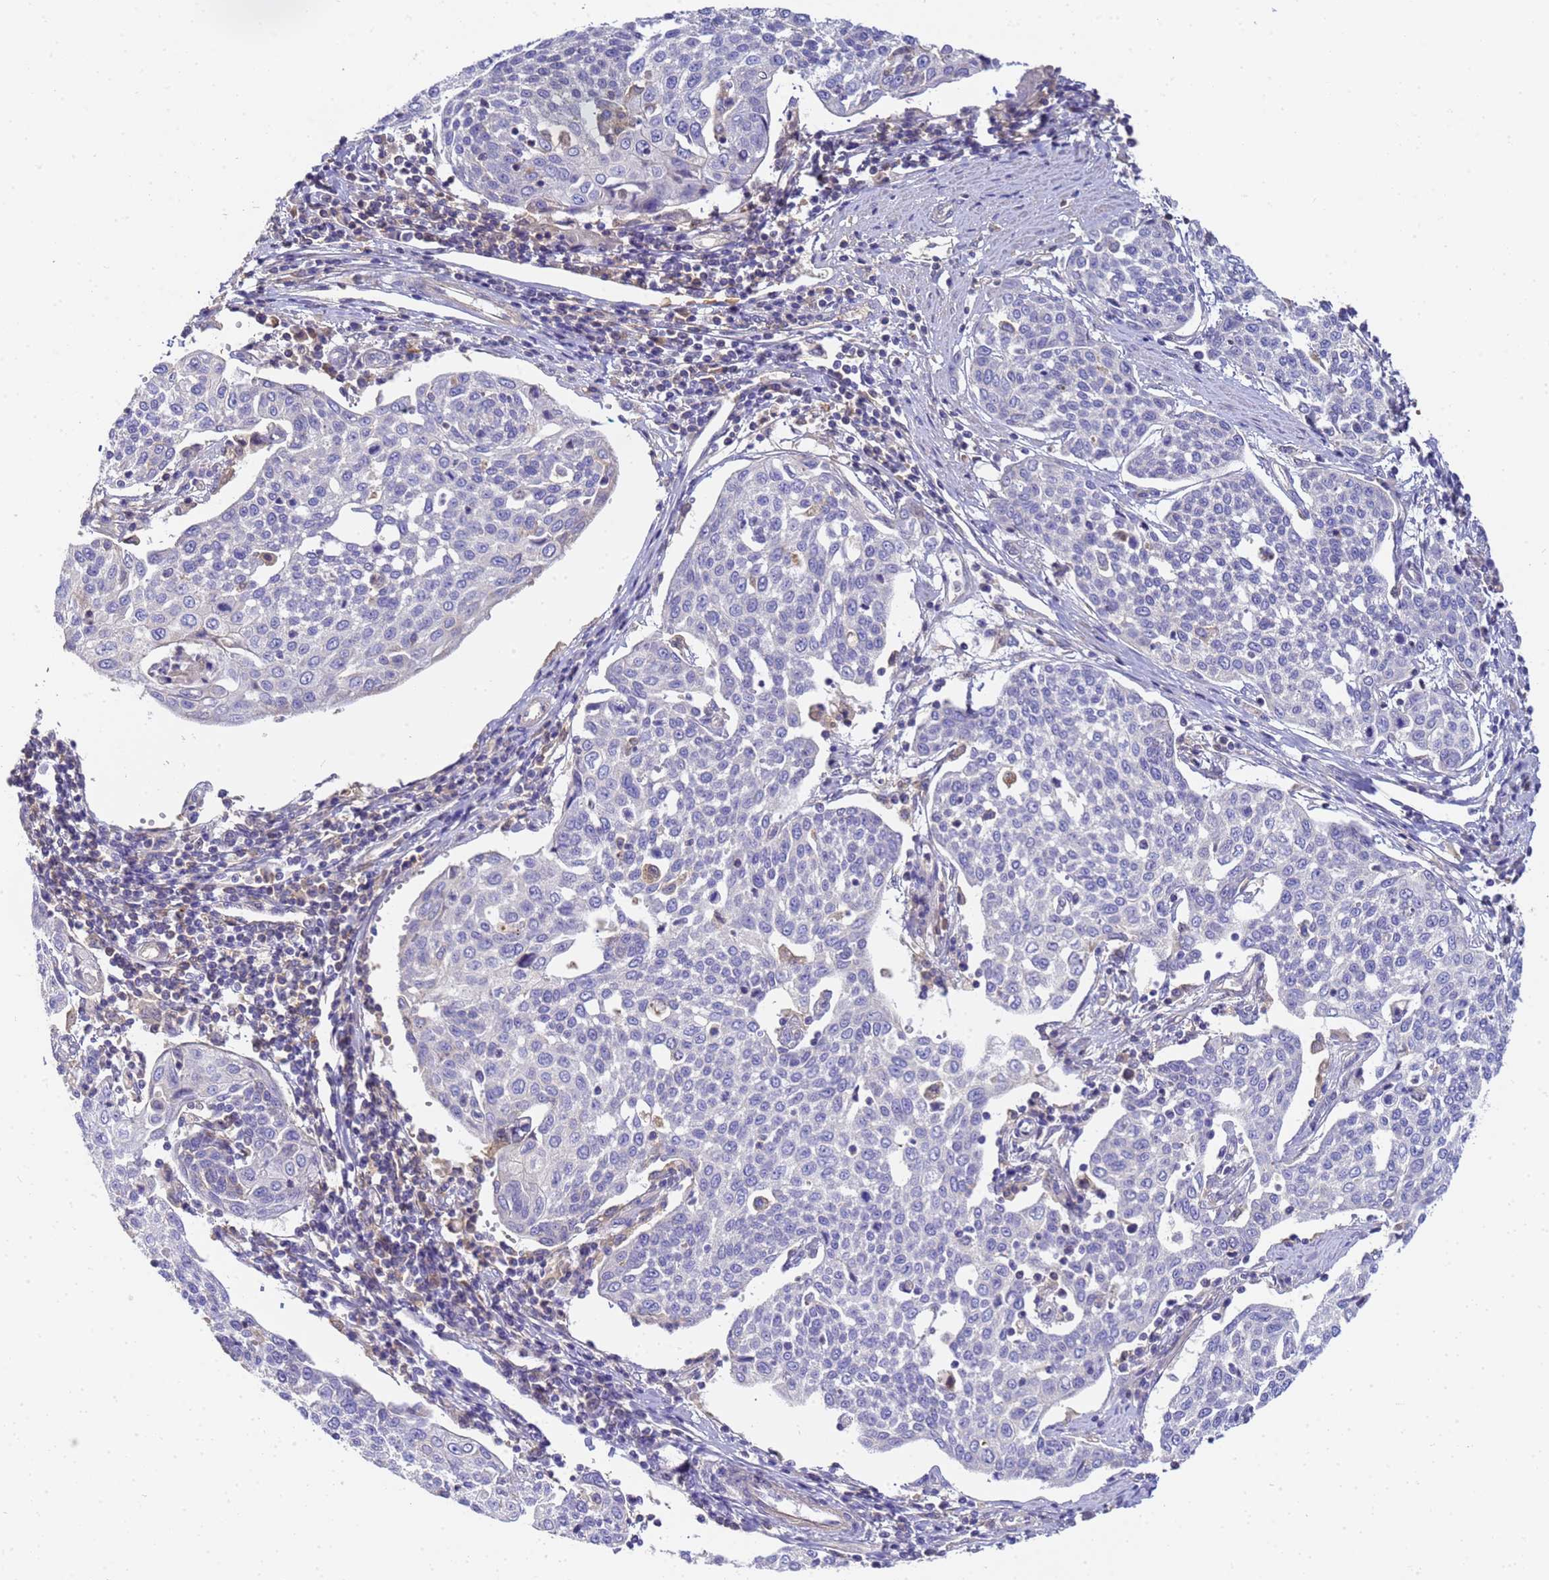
{"staining": {"intensity": "negative", "quantity": "none", "location": "none"}, "tissue": "cervical cancer", "cell_type": "Tumor cells", "image_type": "cancer", "snomed": [{"axis": "morphology", "description": "Squamous cell carcinoma, NOS"}, {"axis": "topography", "description": "Cervix"}], "caption": "Human cervical cancer stained for a protein using immunohistochemistry exhibits no staining in tumor cells.", "gene": "TBCD", "patient": {"sex": "female", "age": 34}}